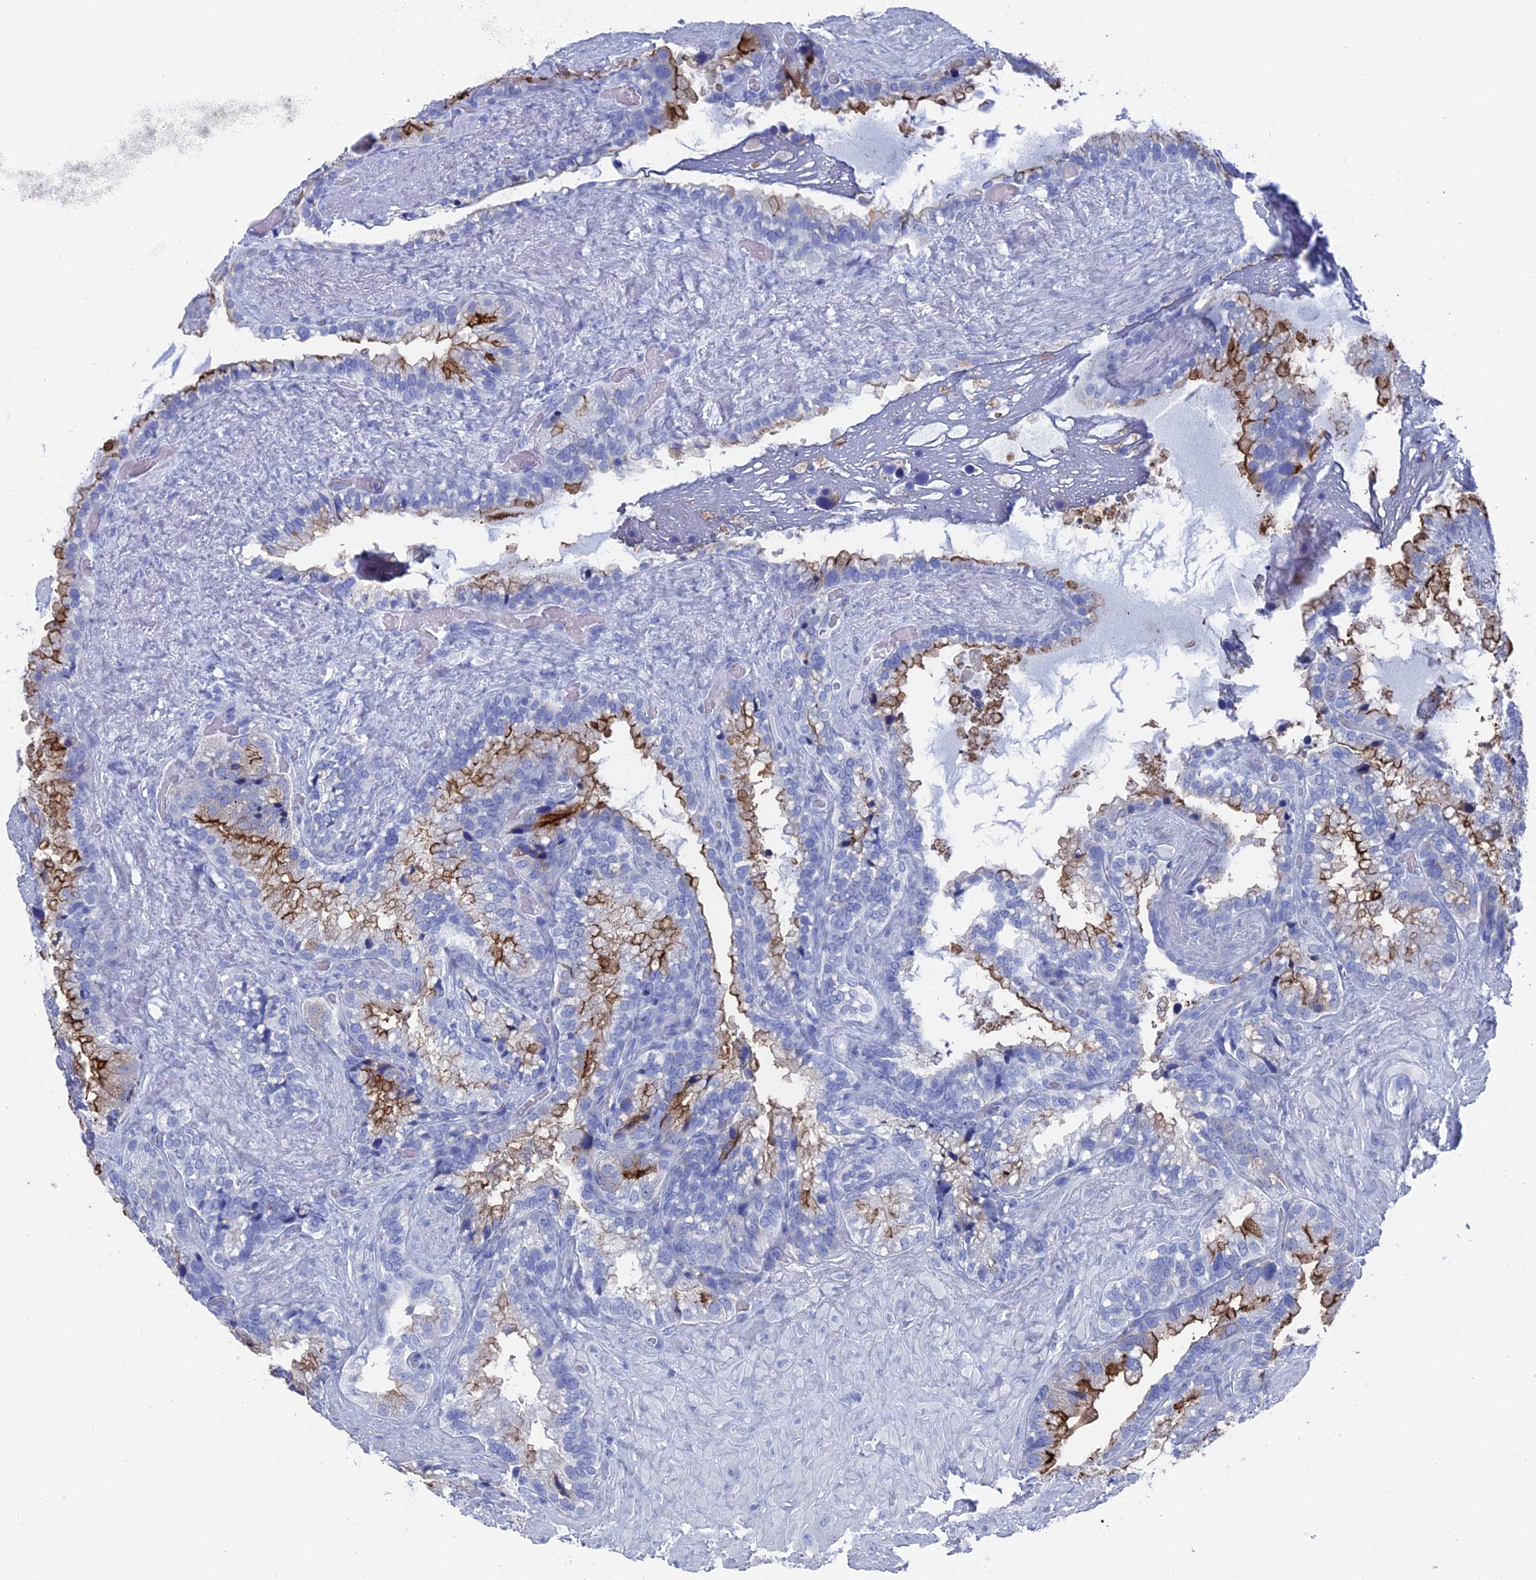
{"staining": {"intensity": "strong", "quantity": "25%-75%", "location": "cytoplasmic/membranous"}, "tissue": "seminal vesicle", "cell_type": "Glandular cells", "image_type": "normal", "snomed": [{"axis": "morphology", "description": "Normal tissue, NOS"}, {"axis": "topography", "description": "Prostate"}, {"axis": "topography", "description": "Seminal veicle"}], "caption": "Human seminal vesicle stained with a brown dye reveals strong cytoplasmic/membranous positive expression in approximately 25%-75% of glandular cells.", "gene": "ENPP3", "patient": {"sex": "male", "age": 68}}